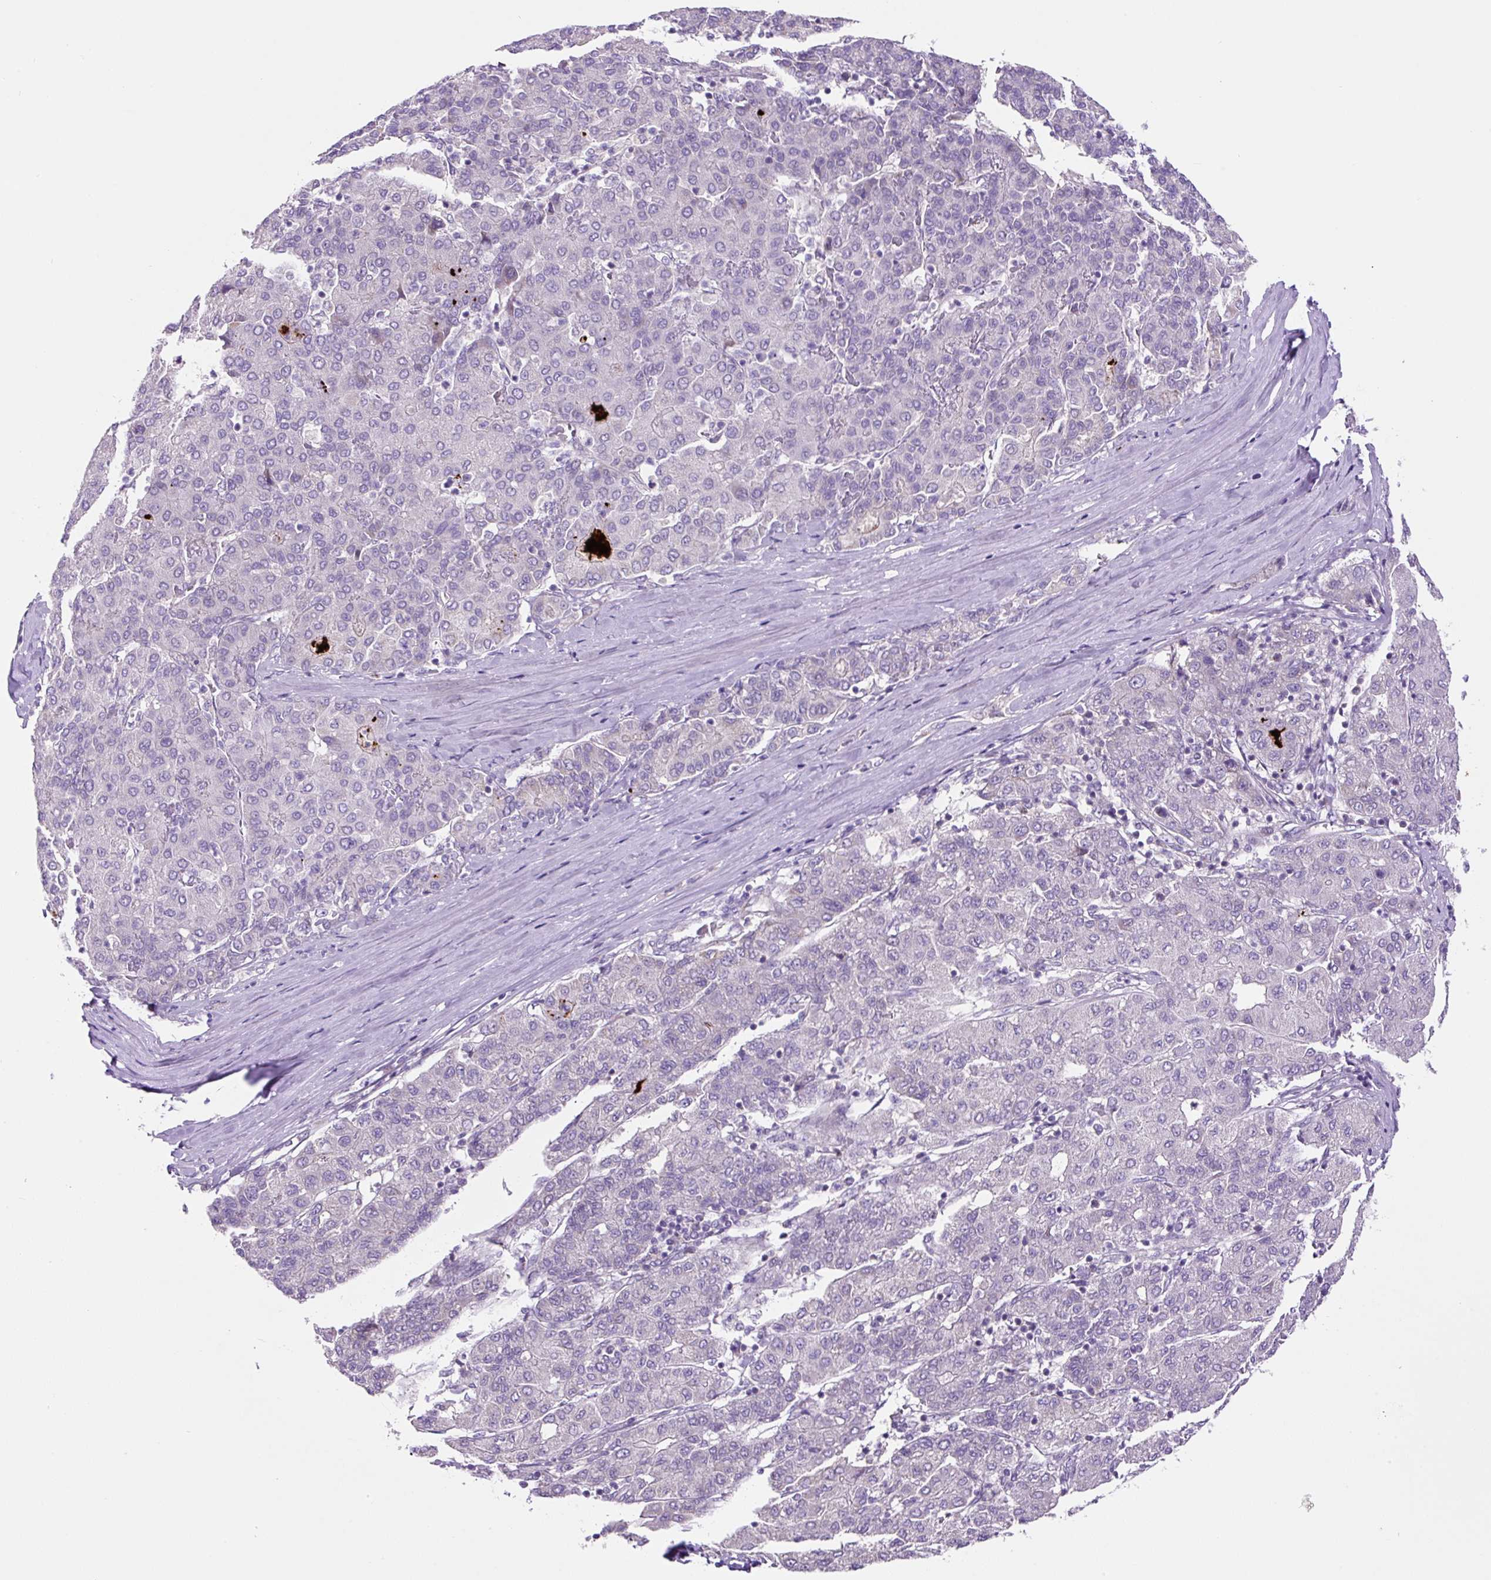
{"staining": {"intensity": "negative", "quantity": "none", "location": "none"}, "tissue": "liver cancer", "cell_type": "Tumor cells", "image_type": "cancer", "snomed": [{"axis": "morphology", "description": "Carcinoma, Hepatocellular, NOS"}, {"axis": "topography", "description": "Liver"}], "caption": "Liver cancer stained for a protein using immunohistochemistry displays no staining tumor cells.", "gene": "OGDHL", "patient": {"sex": "male", "age": 65}}